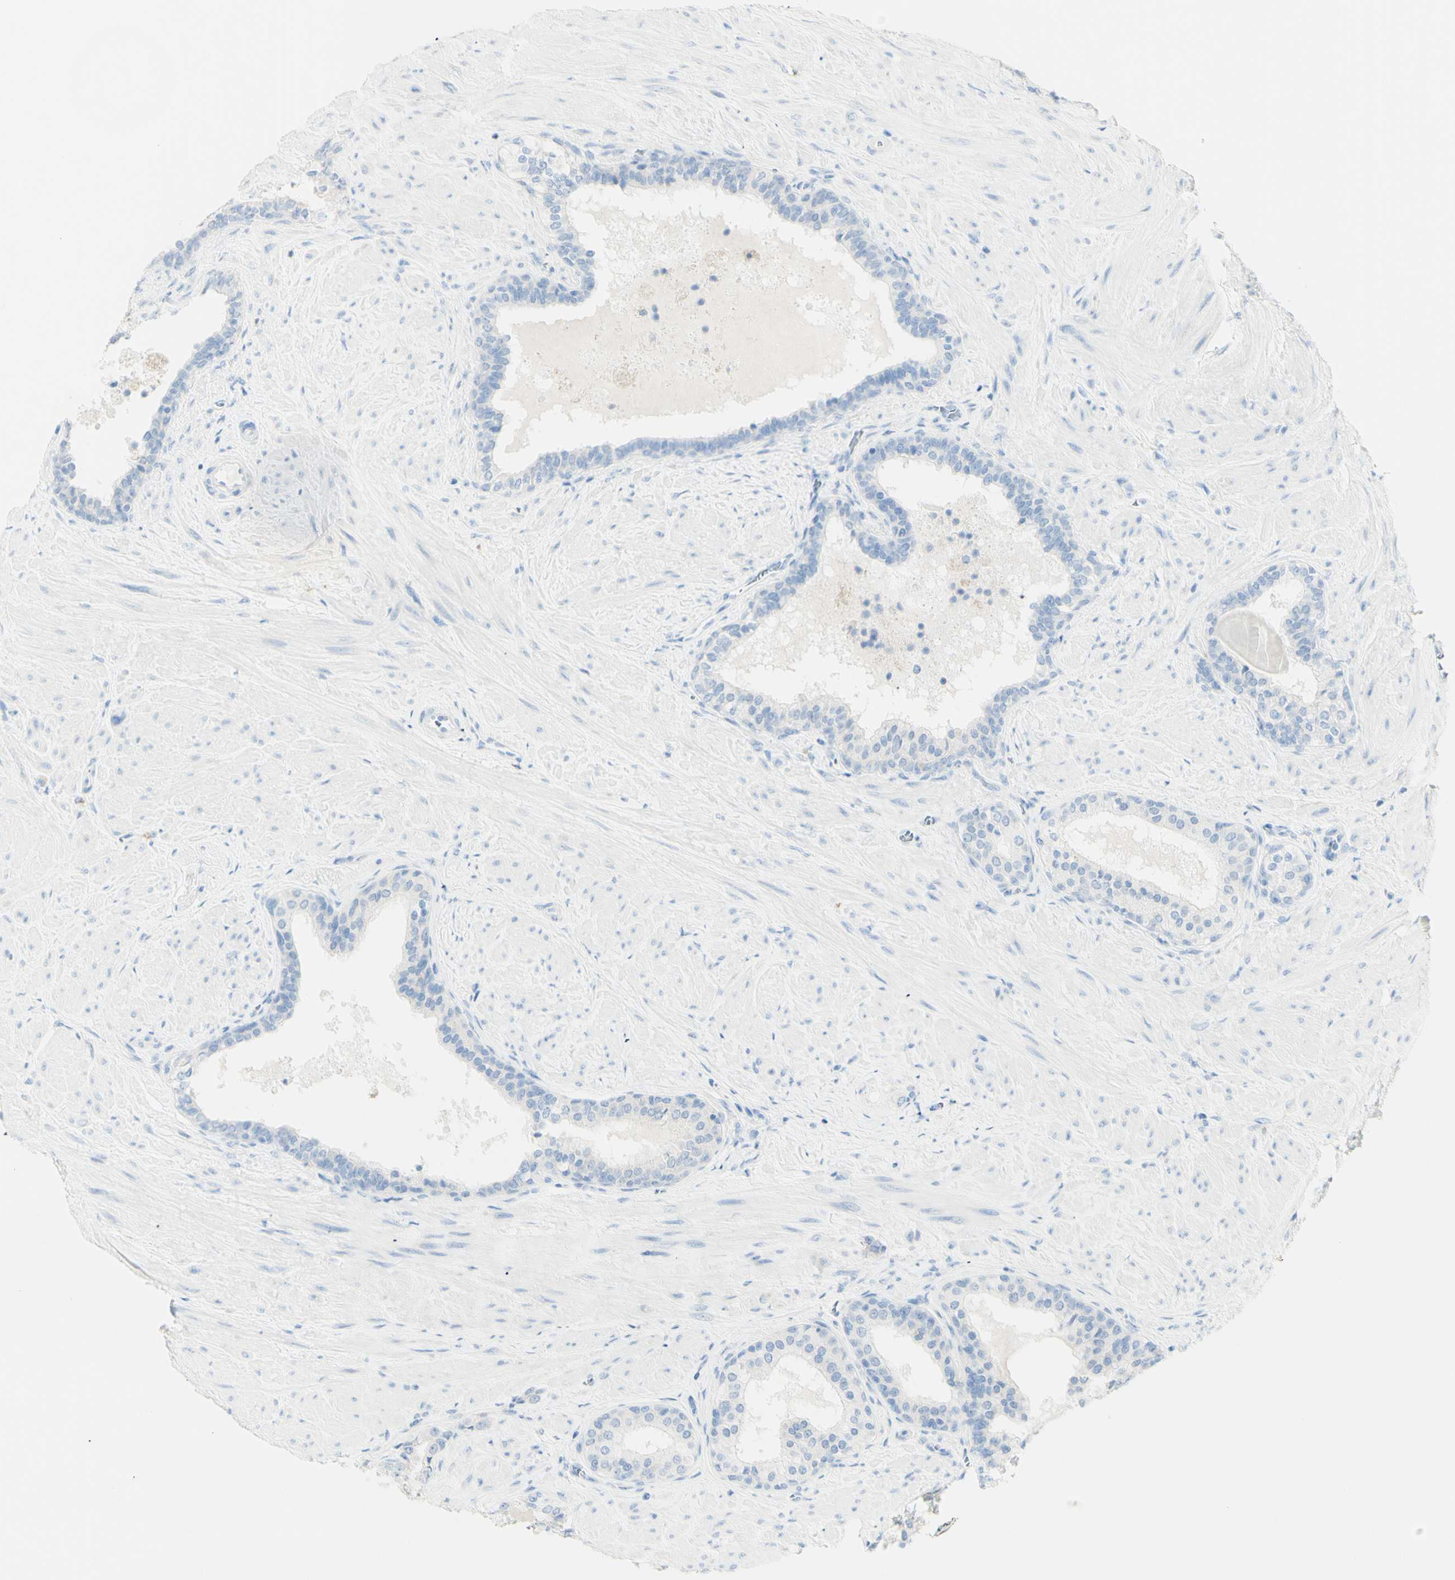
{"staining": {"intensity": "negative", "quantity": "none", "location": "none"}, "tissue": "prostate cancer", "cell_type": "Tumor cells", "image_type": "cancer", "snomed": [{"axis": "morphology", "description": "Adenocarcinoma, Low grade"}, {"axis": "topography", "description": "Prostate"}], "caption": "Immunohistochemical staining of prostate cancer exhibits no significant staining in tumor cells.", "gene": "LETM1", "patient": {"sex": "male", "age": 60}}